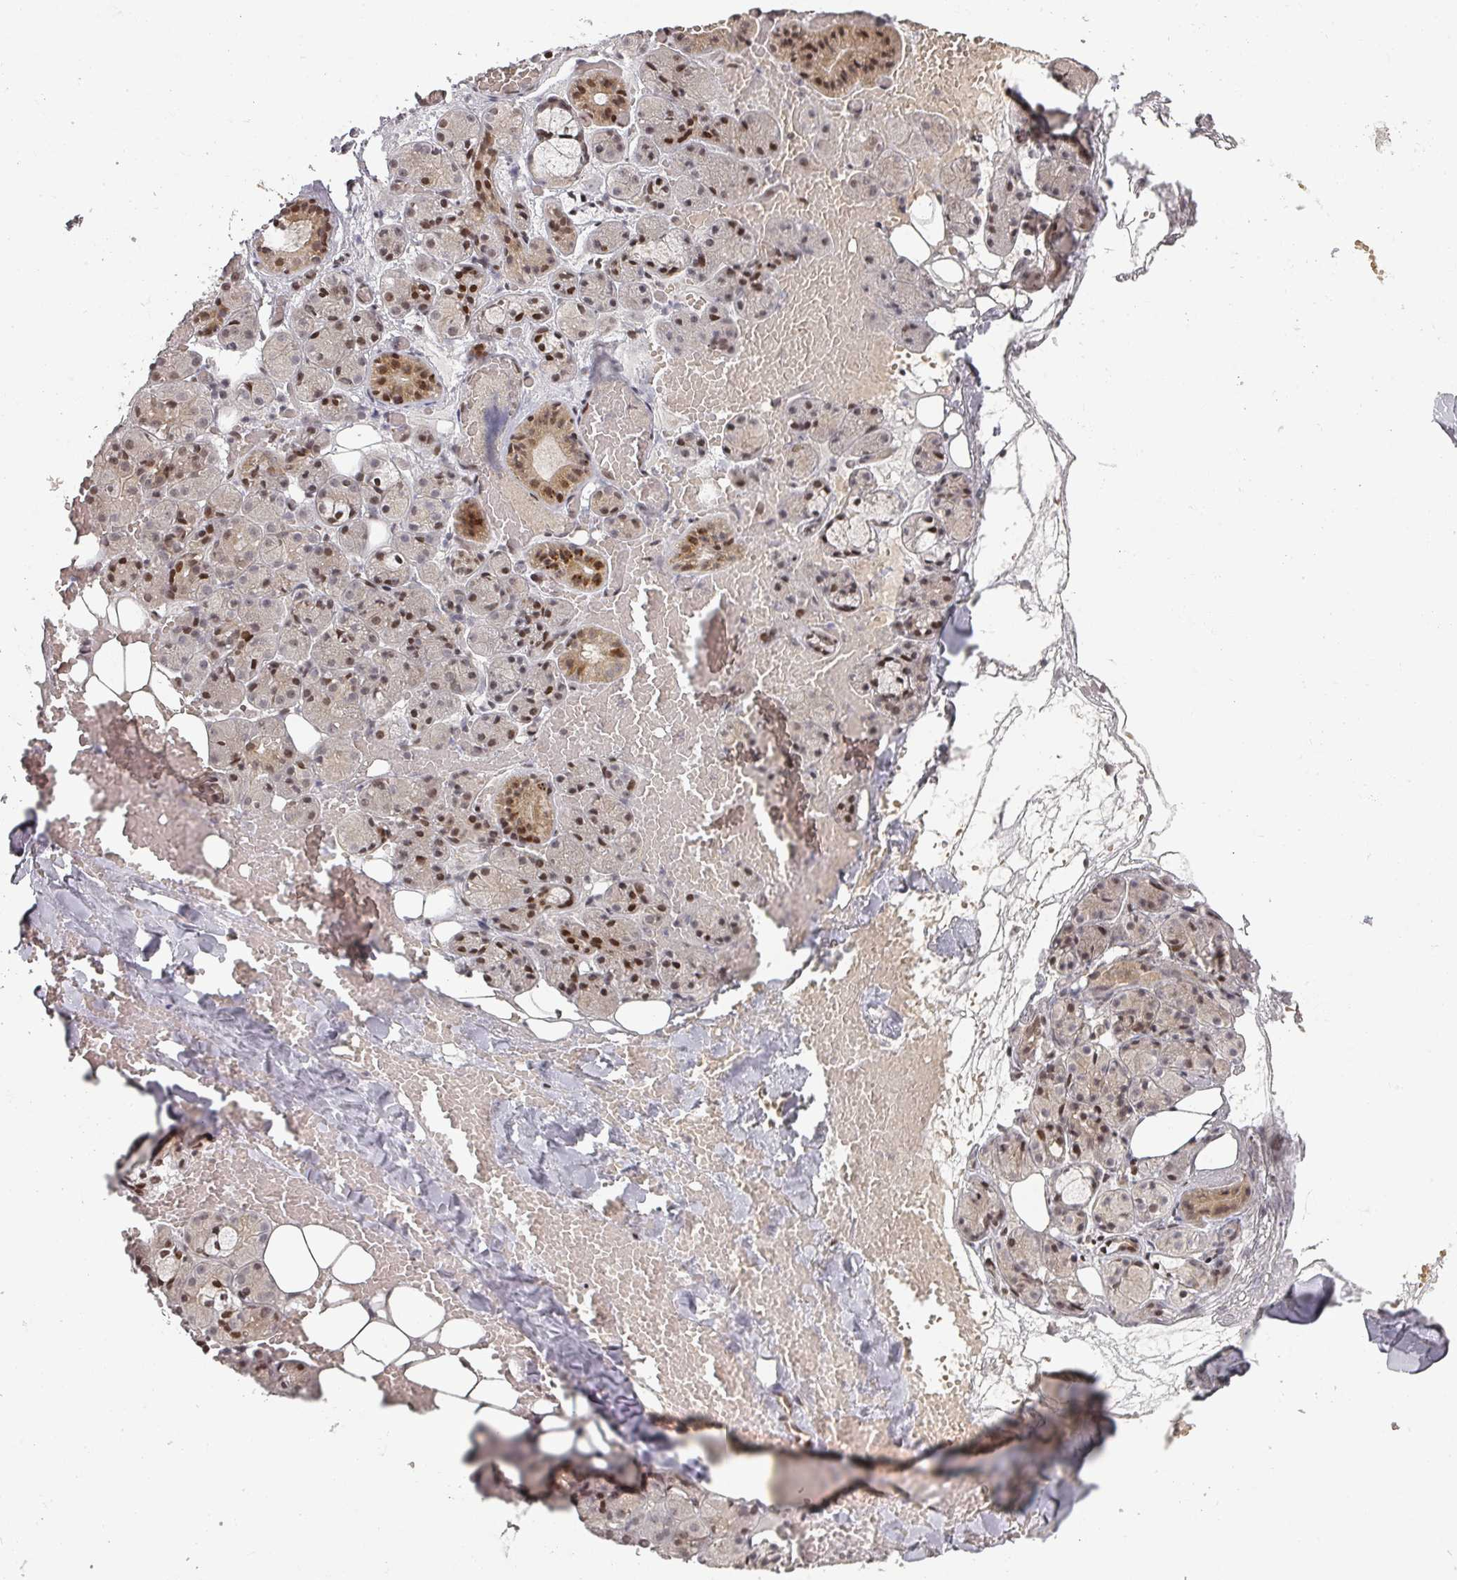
{"staining": {"intensity": "moderate", "quantity": "25%-75%", "location": "cytoplasmic/membranous,nuclear"}, "tissue": "salivary gland", "cell_type": "Glandular cells", "image_type": "normal", "snomed": [{"axis": "morphology", "description": "Normal tissue, NOS"}, {"axis": "topography", "description": "Salivary gland"}], "caption": "Protein expression analysis of benign human salivary gland reveals moderate cytoplasmic/membranous,nuclear staining in about 25%-75% of glandular cells. The staining was performed using DAB, with brown indicating positive protein expression. Nuclei are stained blue with hematoxylin.", "gene": "KIF1C", "patient": {"sex": "male", "age": 63}}